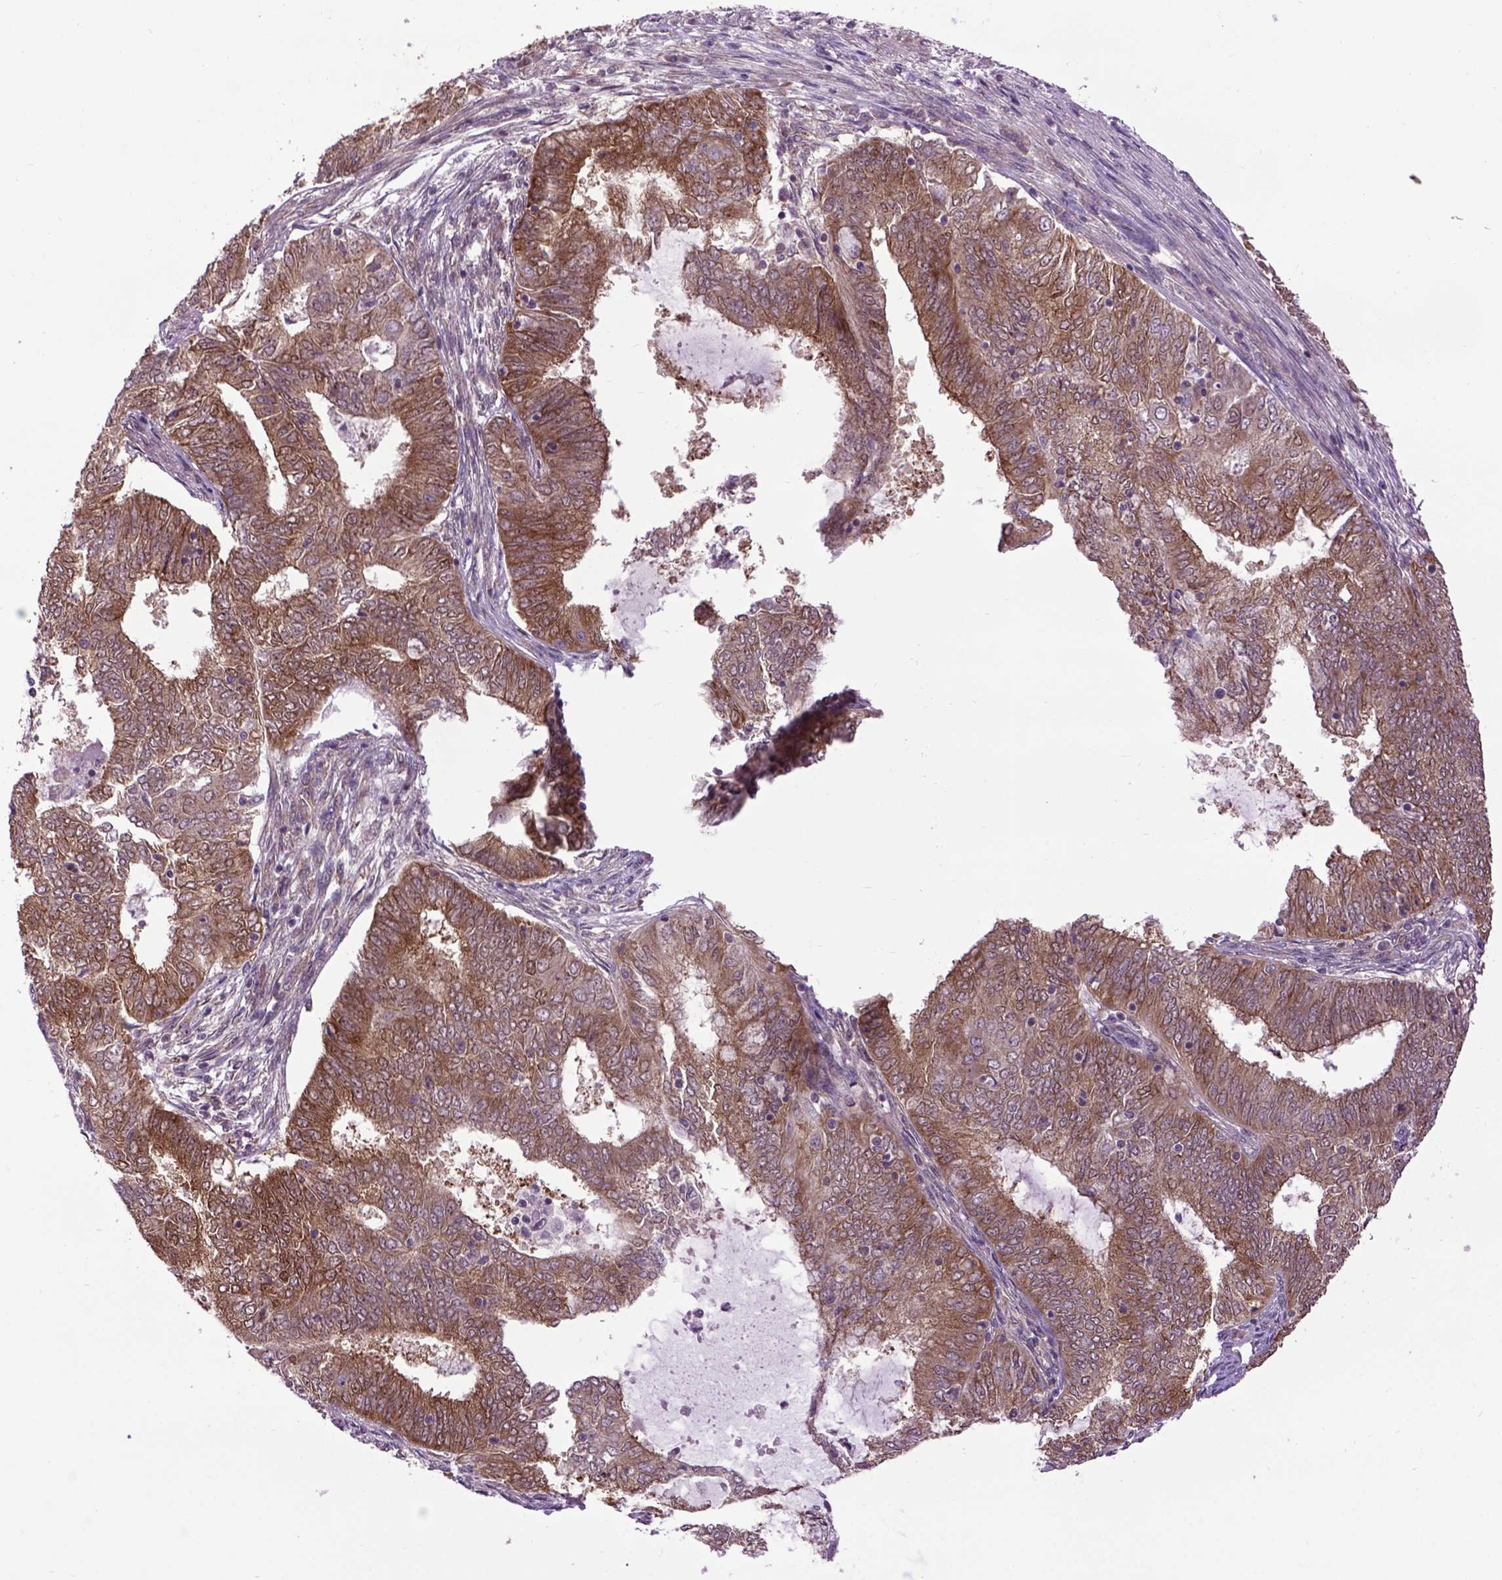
{"staining": {"intensity": "moderate", "quantity": ">75%", "location": "cytoplasmic/membranous"}, "tissue": "endometrial cancer", "cell_type": "Tumor cells", "image_type": "cancer", "snomed": [{"axis": "morphology", "description": "Adenocarcinoma, NOS"}, {"axis": "topography", "description": "Endometrium"}], "caption": "A photomicrograph of human endometrial adenocarcinoma stained for a protein exhibits moderate cytoplasmic/membranous brown staining in tumor cells.", "gene": "WDR48", "patient": {"sex": "female", "age": 62}}